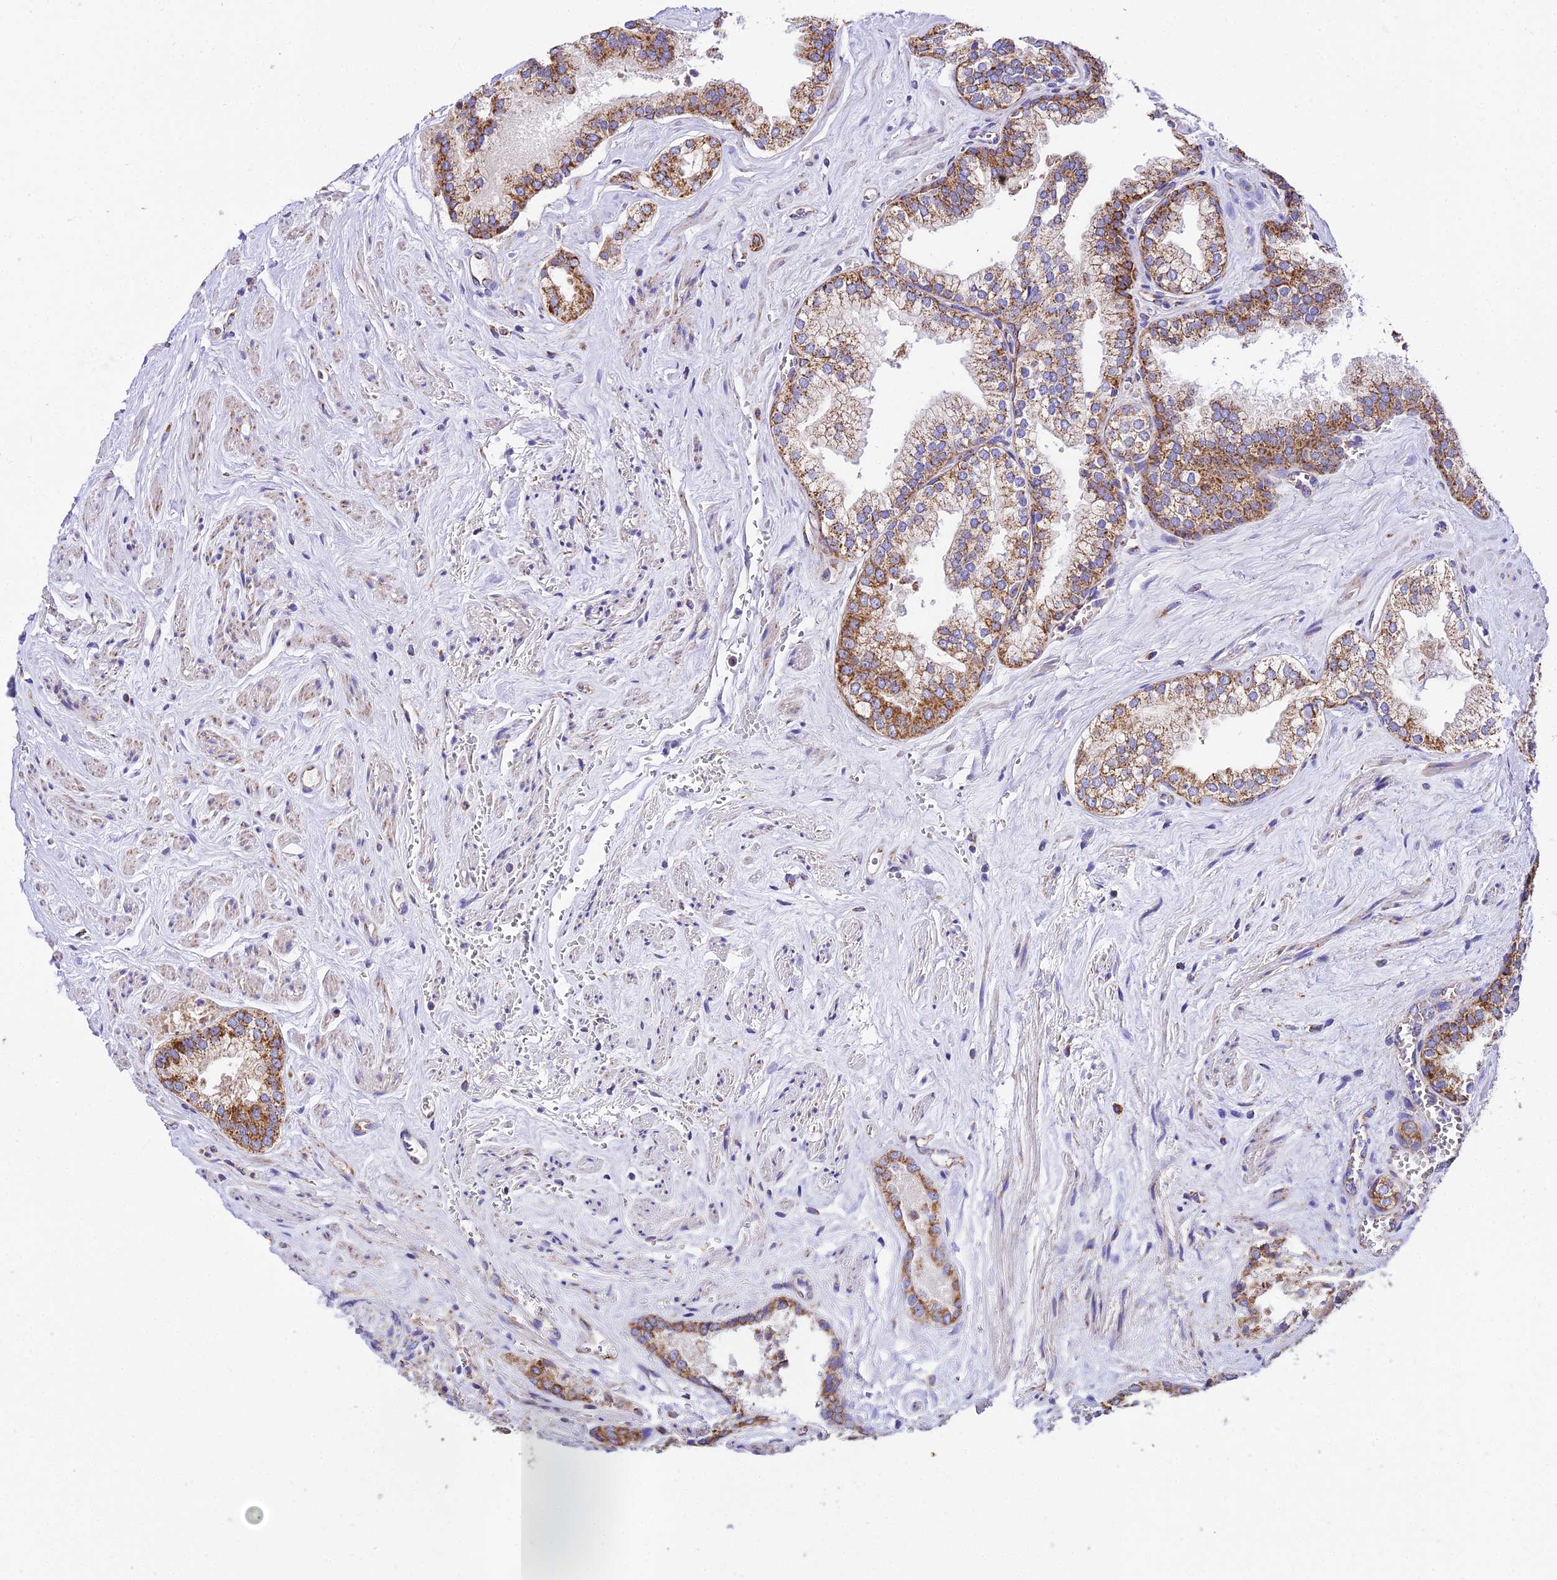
{"staining": {"intensity": "moderate", "quantity": ">75%", "location": "cytoplasmic/membranous"}, "tissue": "prostate cancer", "cell_type": "Tumor cells", "image_type": "cancer", "snomed": [{"axis": "morphology", "description": "Adenocarcinoma, Low grade"}, {"axis": "topography", "description": "Prostate"}], "caption": "Prostate low-grade adenocarcinoma stained with DAB (3,3'-diaminobenzidine) immunohistochemistry reveals medium levels of moderate cytoplasmic/membranous staining in approximately >75% of tumor cells. (DAB (3,3'-diaminobenzidine) = brown stain, brightfield microscopy at high magnification).", "gene": "OCIAD1", "patient": {"sex": "male", "age": 68}}